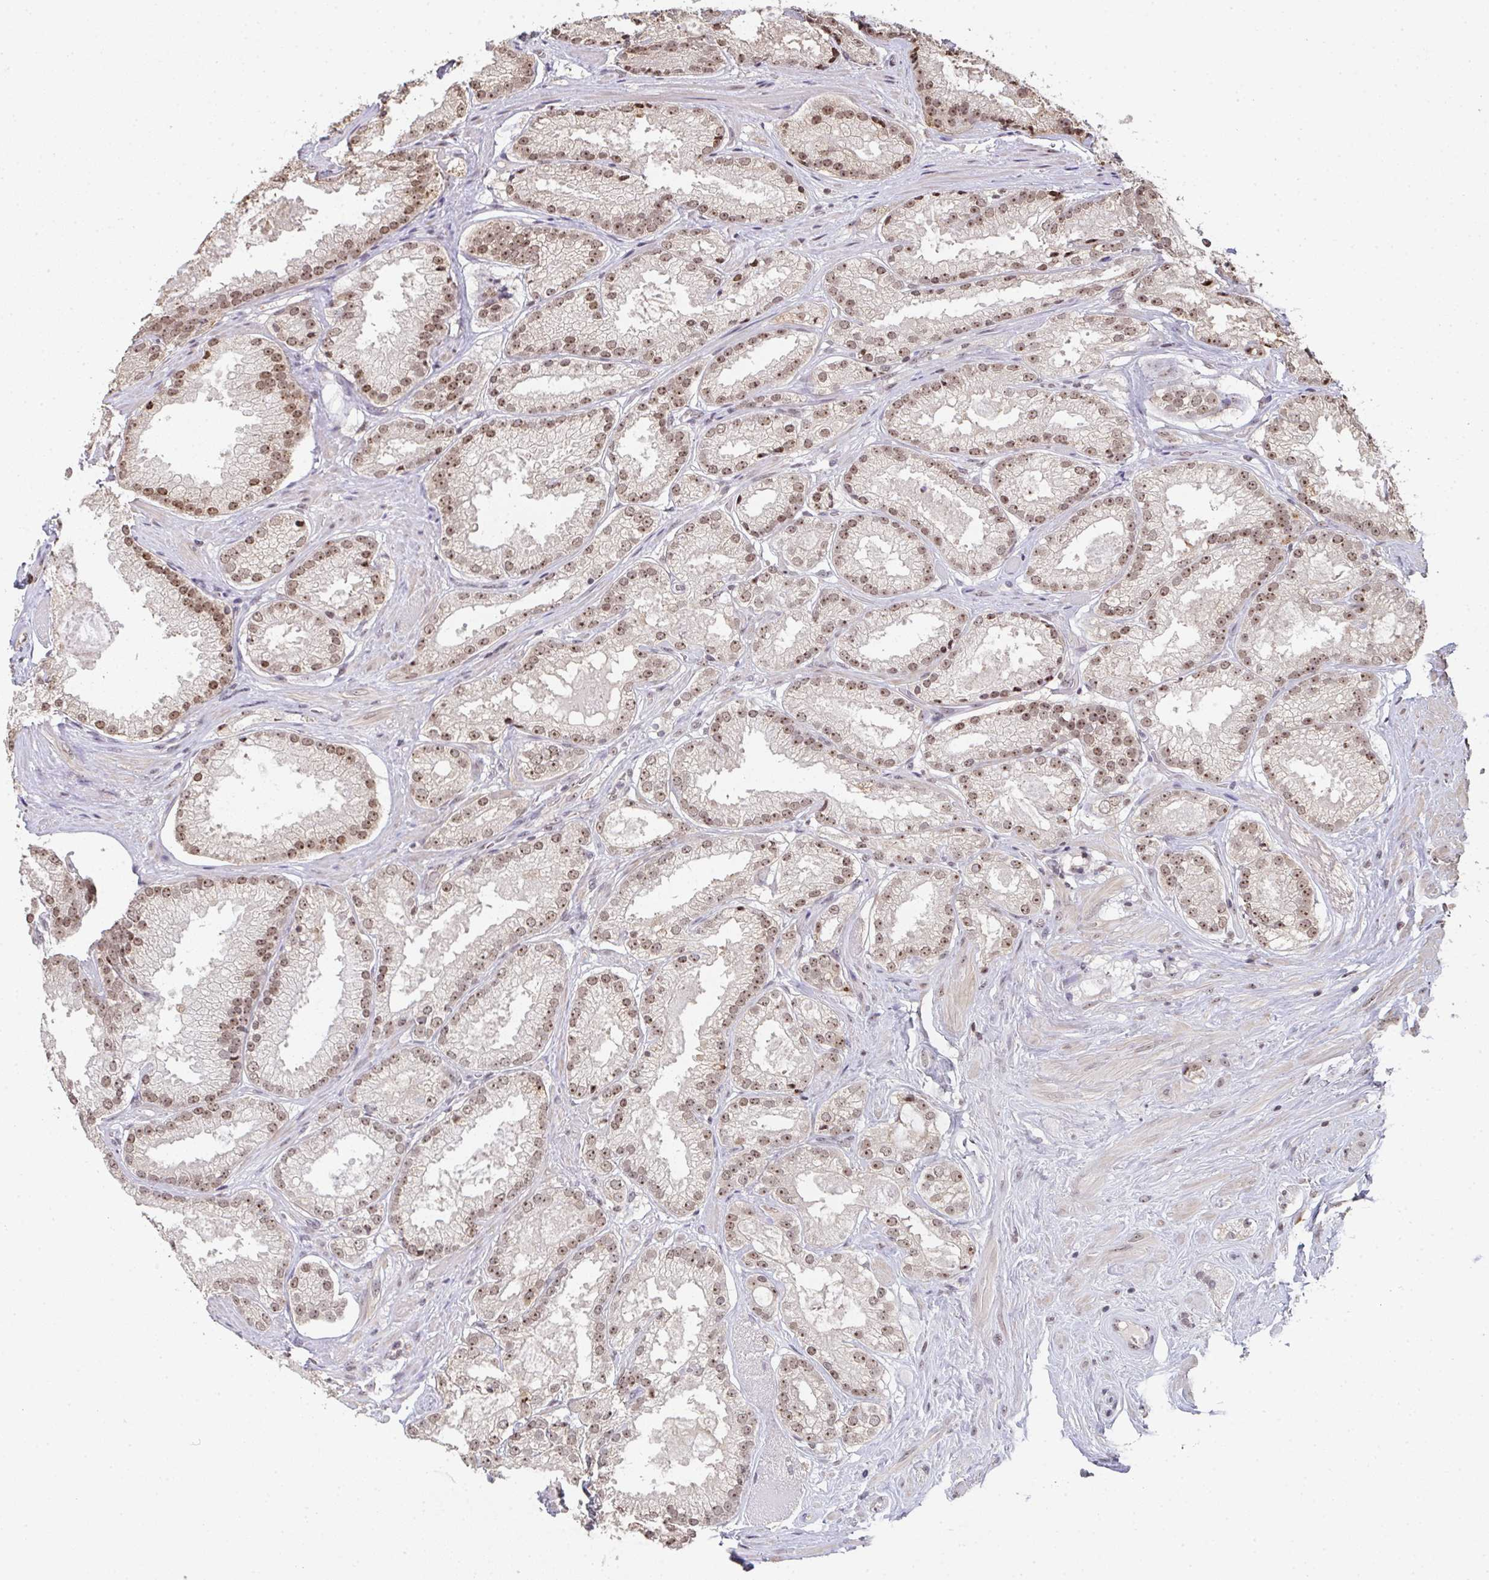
{"staining": {"intensity": "moderate", "quantity": ">75%", "location": "nuclear"}, "tissue": "prostate cancer", "cell_type": "Tumor cells", "image_type": "cancer", "snomed": [{"axis": "morphology", "description": "Adenocarcinoma, High grade"}, {"axis": "topography", "description": "Prostate"}], "caption": "A photomicrograph of adenocarcinoma (high-grade) (prostate) stained for a protein reveals moderate nuclear brown staining in tumor cells.", "gene": "DKC1", "patient": {"sex": "male", "age": 68}}